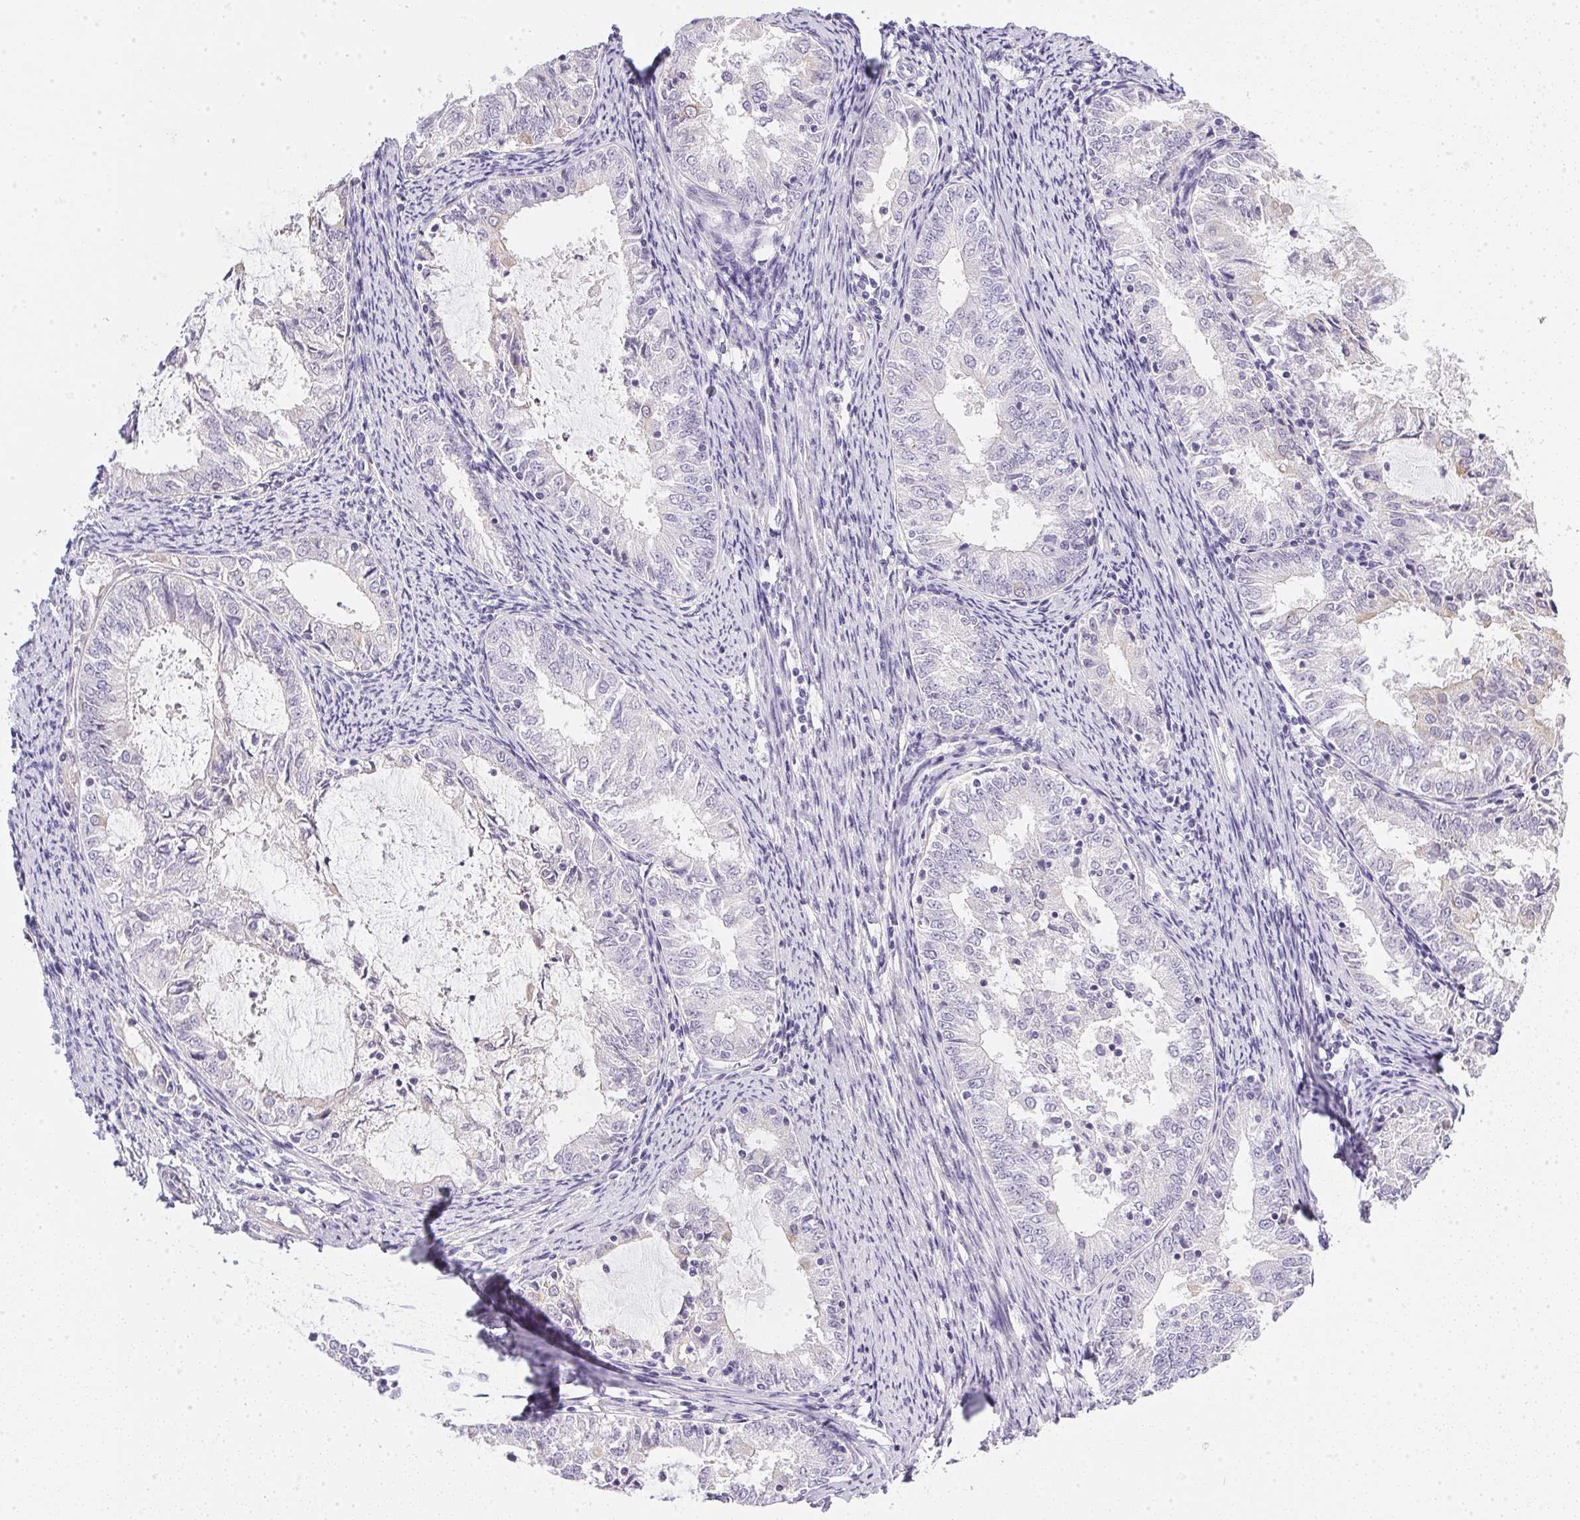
{"staining": {"intensity": "negative", "quantity": "none", "location": "none"}, "tissue": "endometrial cancer", "cell_type": "Tumor cells", "image_type": "cancer", "snomed": [{"axis": "morphology", "description": "Adenocarcinoma, NOS"}, {"axis": "topography", "description": "Endometrium"}], "caption": "Endometrial cancer stained for a protein using immunohistochemistry displays no positivity tumor cells.", "gene": "SLC17A7", "patient": {"sex": "female", "age": 57}}